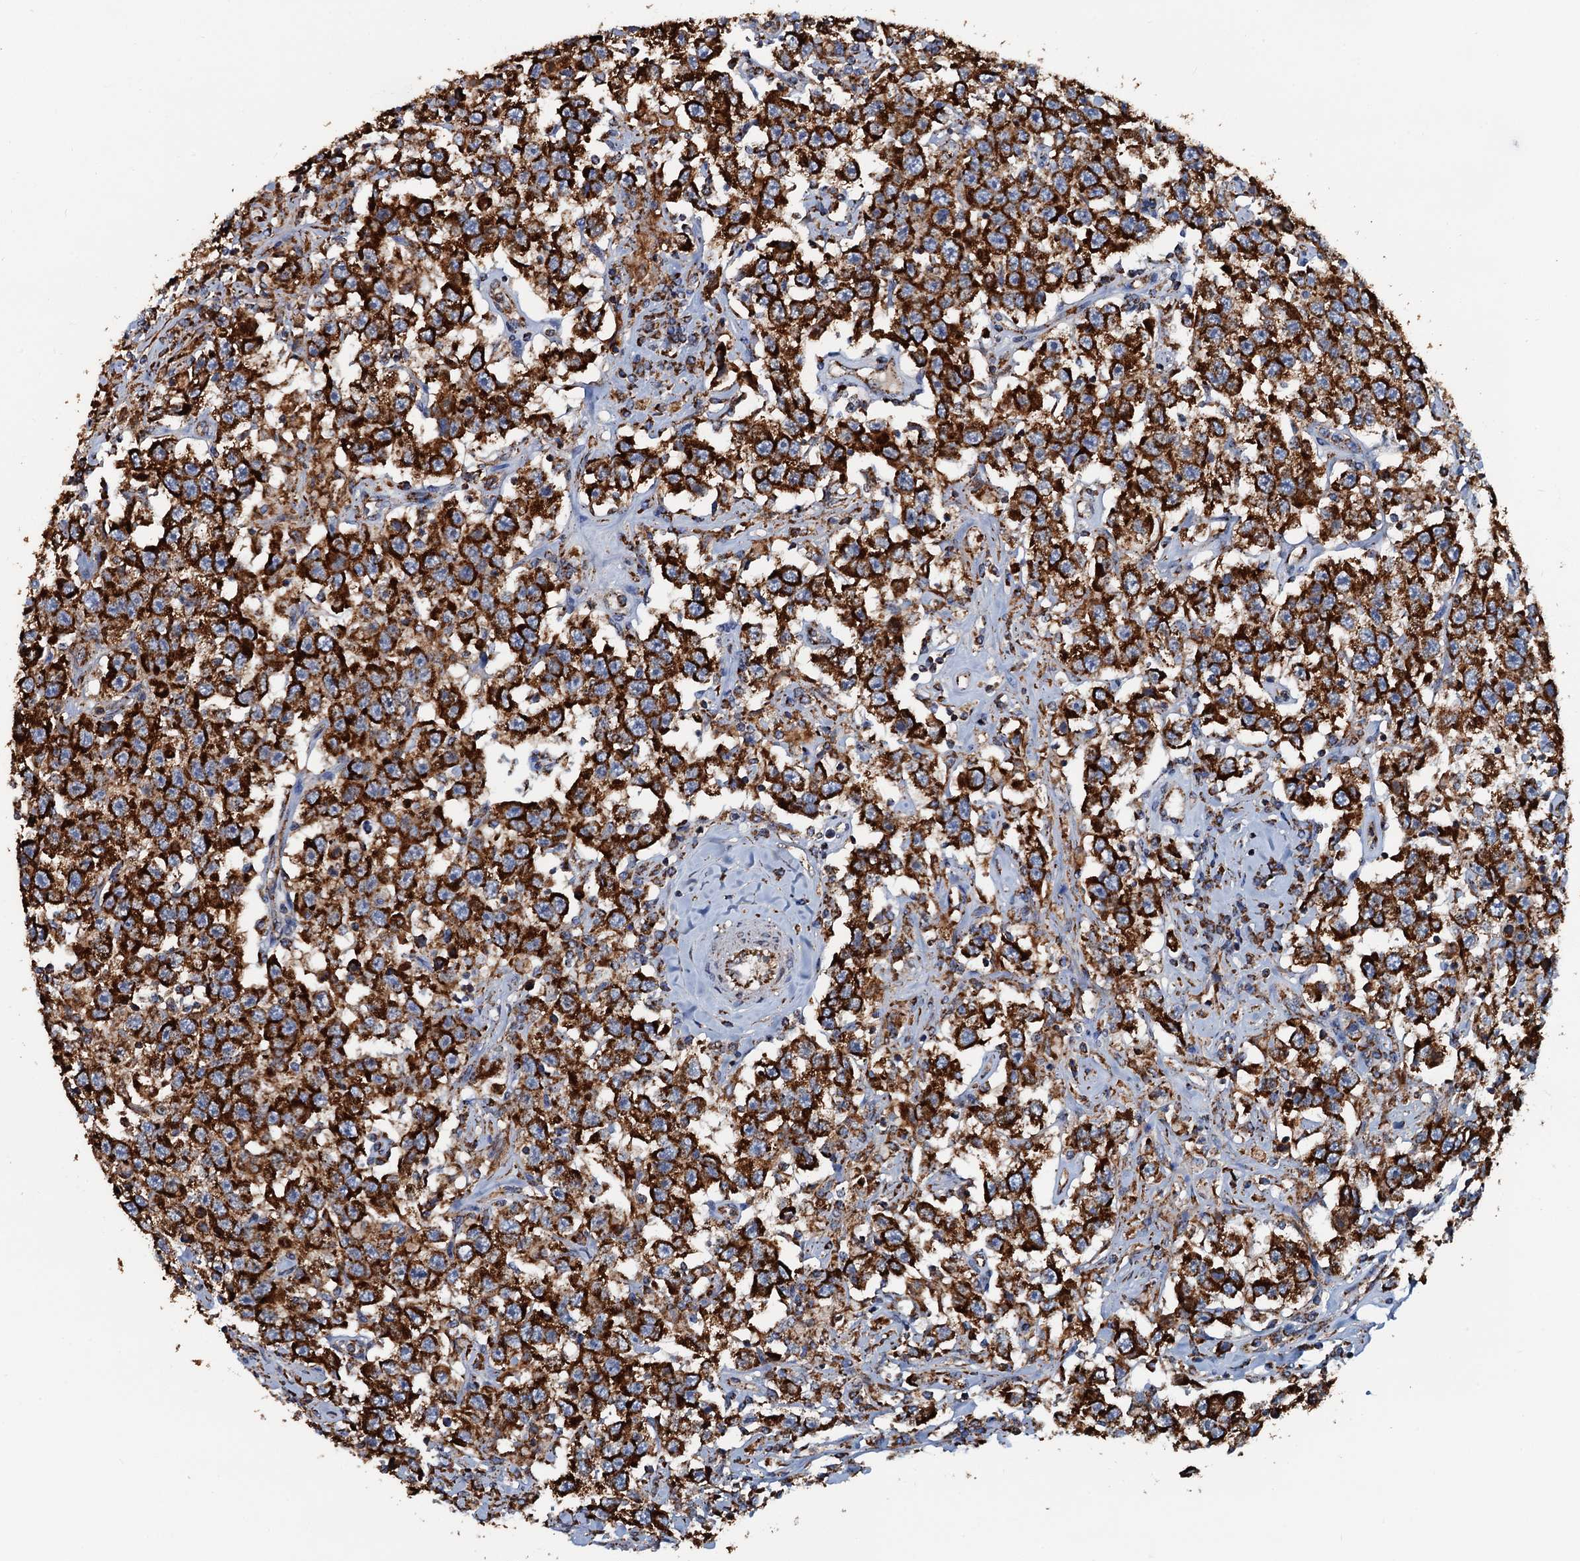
{"staining": {"intensity": "strong", "quantity": ">75%", "location": "cytoplasmic/membranous"}, "tissue": "testis cancer", "cell_type": "Tumor cells", "image_type": "cancer", "snomed": [{"axis": "morphology", "description": "Seminoma, NOS"}, {"axis": "topography", "description": "Testis"}], "caption": "Immunohistochemical staining of human testis cancer demonstrates high levels of strong cytoplasmic/membranous protein staining in approximately >75% of tumor cells. The staining was performed using DAB (3,3'-diaminobenzidine) to visualize the protein expression in brown, while the nuclei were stained in blue with hematoxylin (Magnification: 20x).", "gene": "AAGAB", "patient": {"sex": "male", "age": 41}}